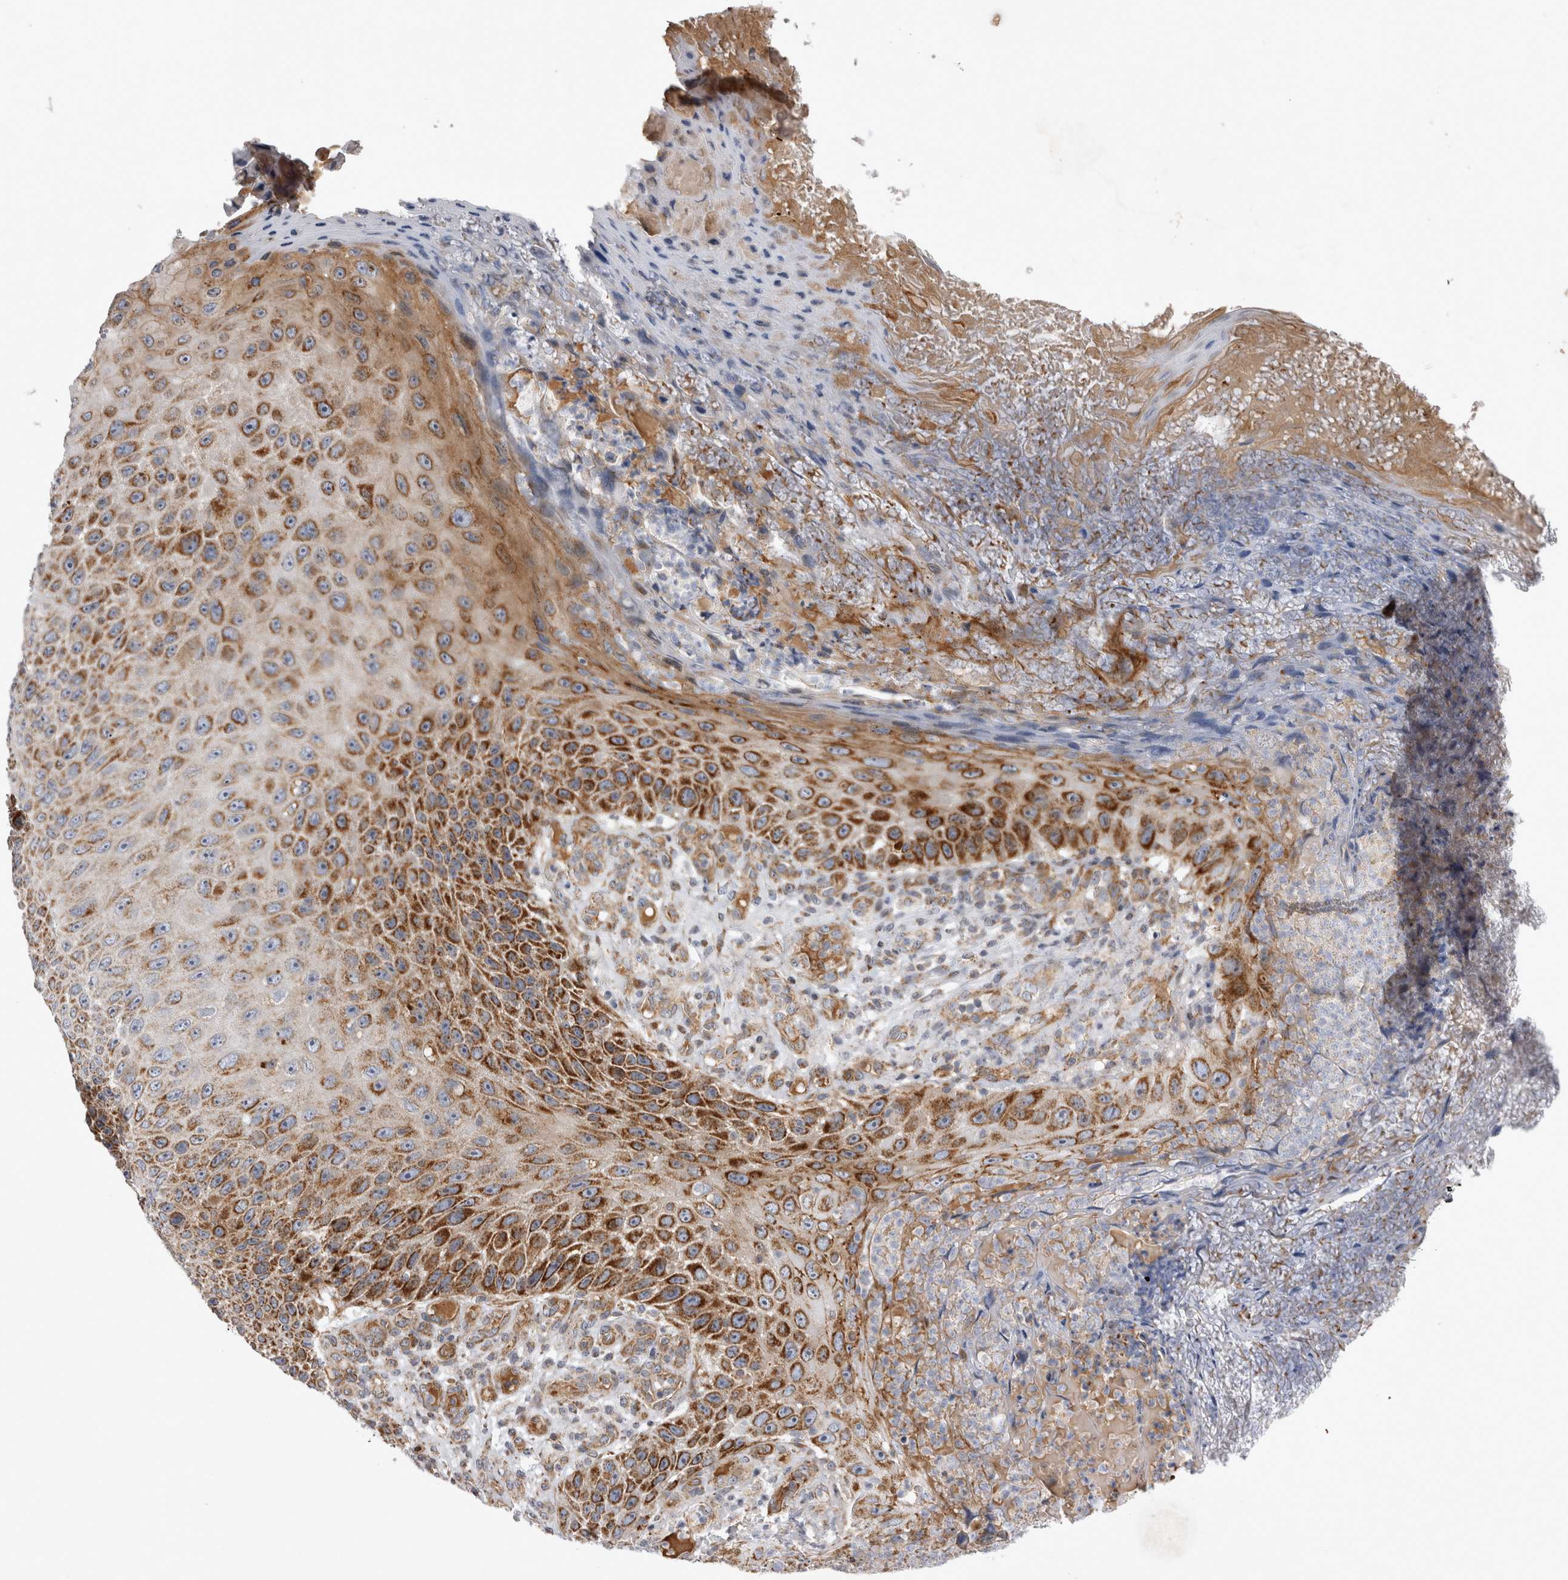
{"staining": {"intensity": "strong", "quantity": ">75%", "location": "cytoplasmic/membranous"}, "tissue": "skin cancer", "cell_type": "Tumor cells", "image_type": "cancer", "snomed": [{"axis": "morphology", "description": "Squamous cell carcinoma, NOS"}, {"axis": "topography", "description": "Skin"}], "caption": "Human skin squamous cell carcinoma stained with a brown dye displays strong cytoplasmic/membranous positive staining in about >75% of tumor cells.", "gene": "TSPOAP1", "patient": {"sex": "female", "age": 88}}